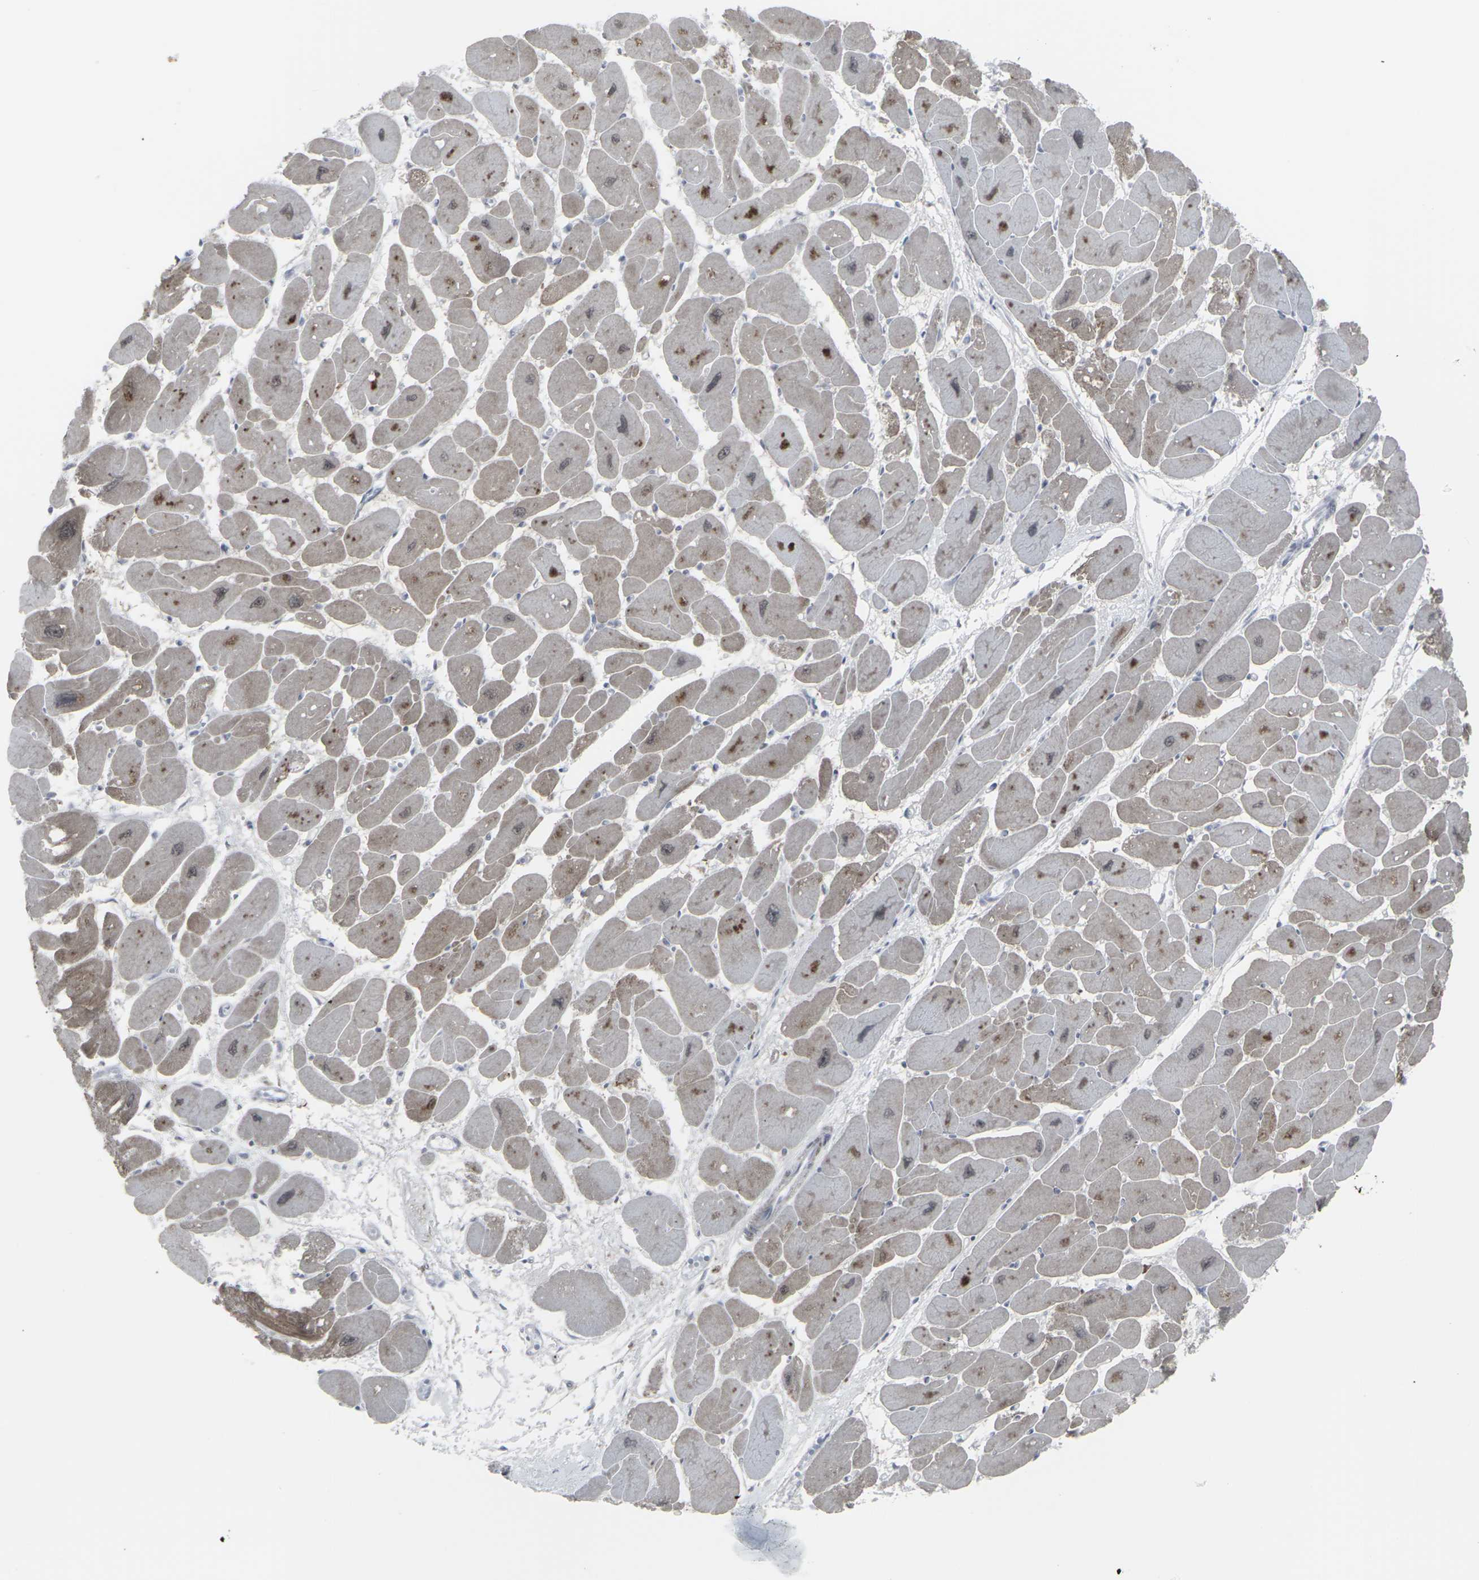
{"staining": {"intensity": "moderate", "quantity": "<25%", "location": "cytoplasmic/membranous"}, "tissue": "heart muscle", "cell_type": "Cardiomyocytes", "image_type": "normal", "snomed": [{"axis": "morphology", "description": "Normal tissue, NOS"}, {"axis": "topography", "description": "Heart"}], "caption": "High-power microscopy captured an immunohistochemistry (IHC) photomicrograph of unremarkable heart muscle, revealing moderate cytoplasmic/membranous expression in about <25% of cardiomyocytes. (IHC, brightfield microscopy, high magnification).", "gene": "APOBEC2", "patient": {"sex": "female", "age": 54}}